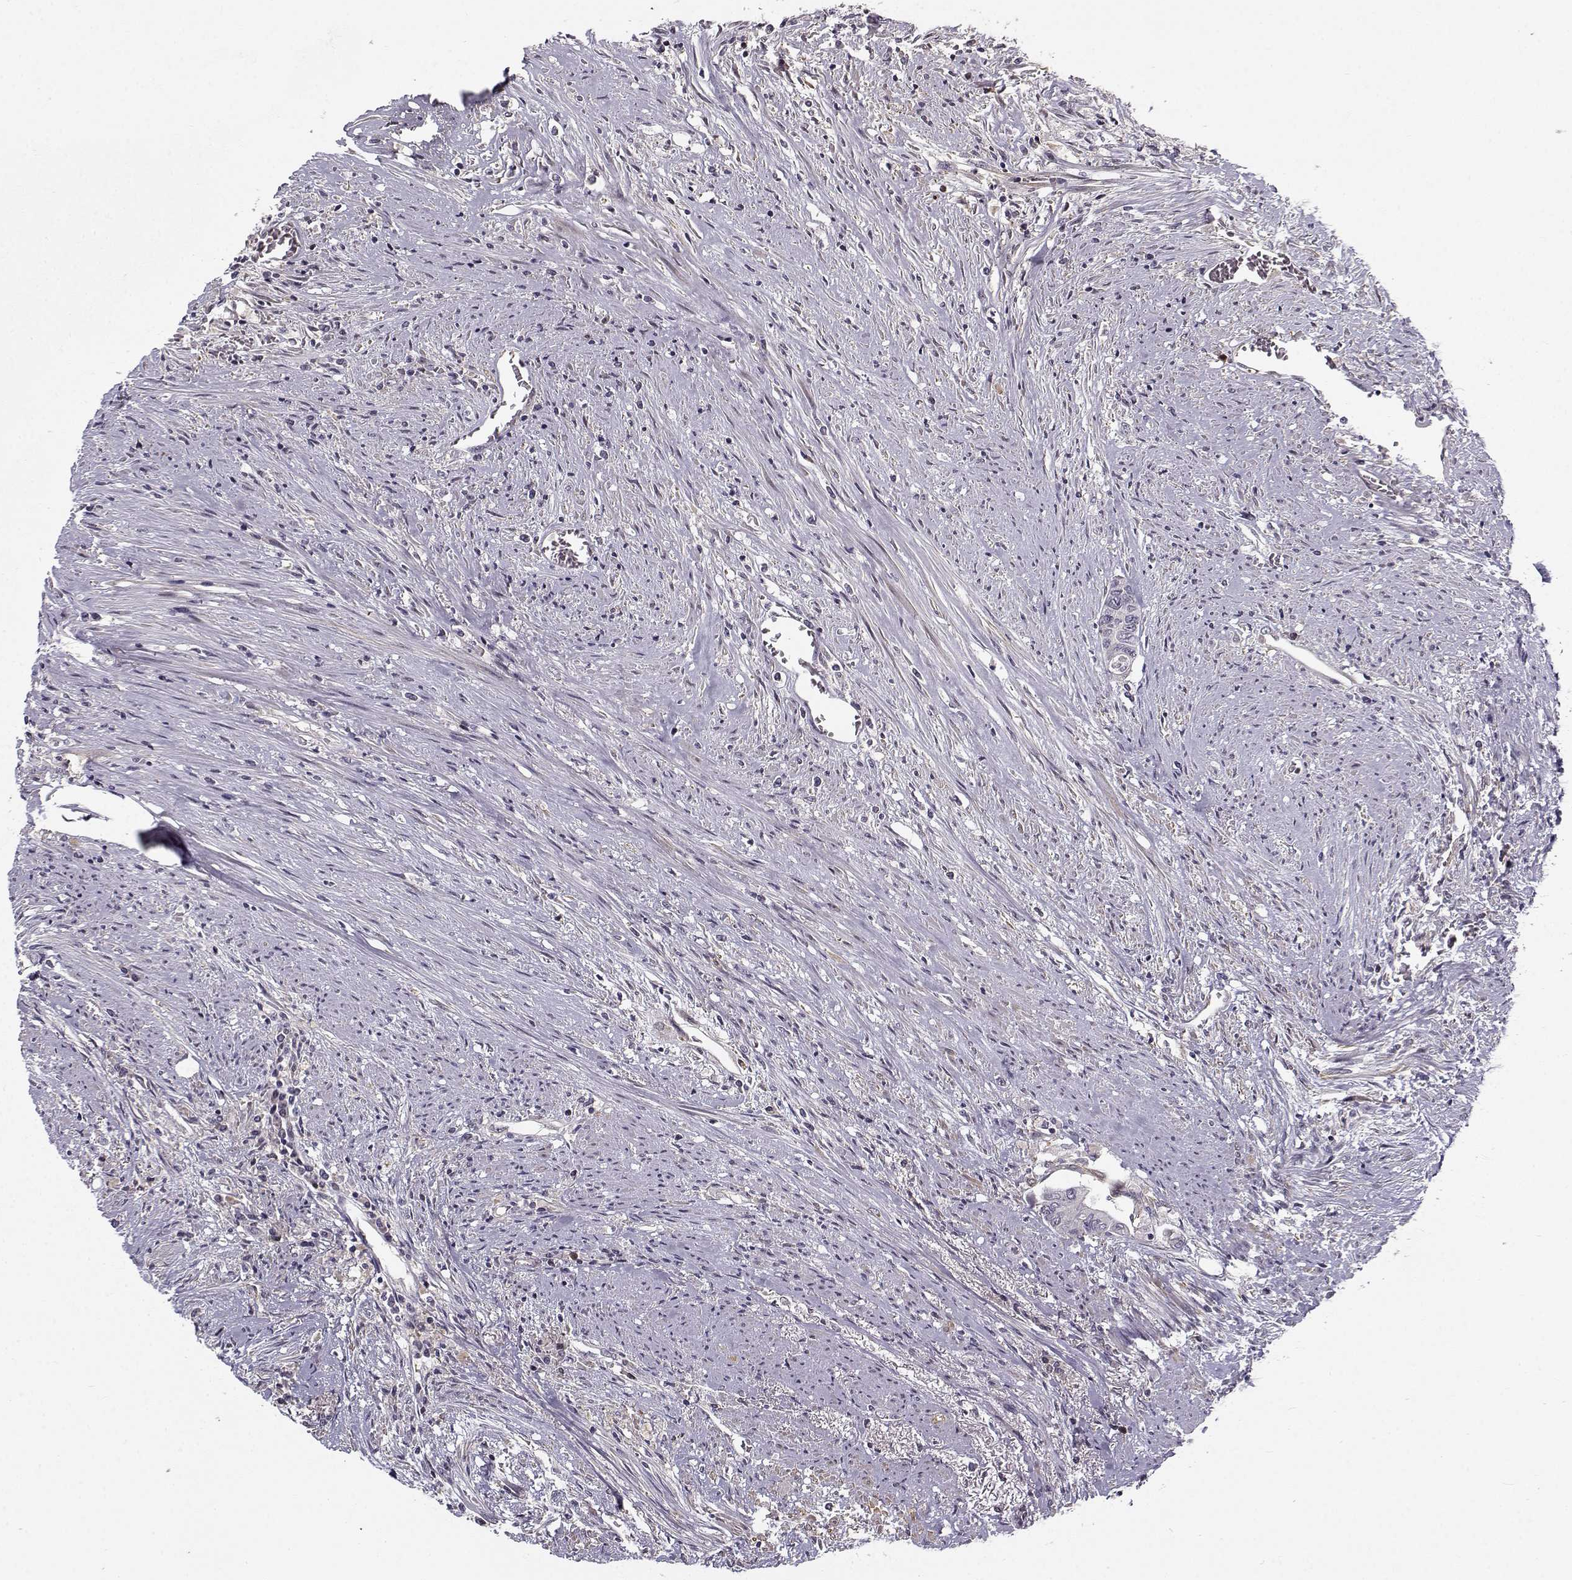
{"staining": {"intensity": "negative", "quantity": "none", "location": "none"}, "tissue": "colorectal cancer", "cell_type": "Tumor cells", "image_type": "cancer", "snomed": [{"axis": "morphology", "description": "Adenocarcinoma, NOS"}, {"axis": "topography", "description": "Rectum"}], "caption": "Immunohistochemistry (IHC) image of neoplastic tissue: human colorectal cancer stained with DAB demonstrates no significant protein expression in tumor cells.", "gene": "RGS9BP", "patient": {"sex": "male", "age": 59}}